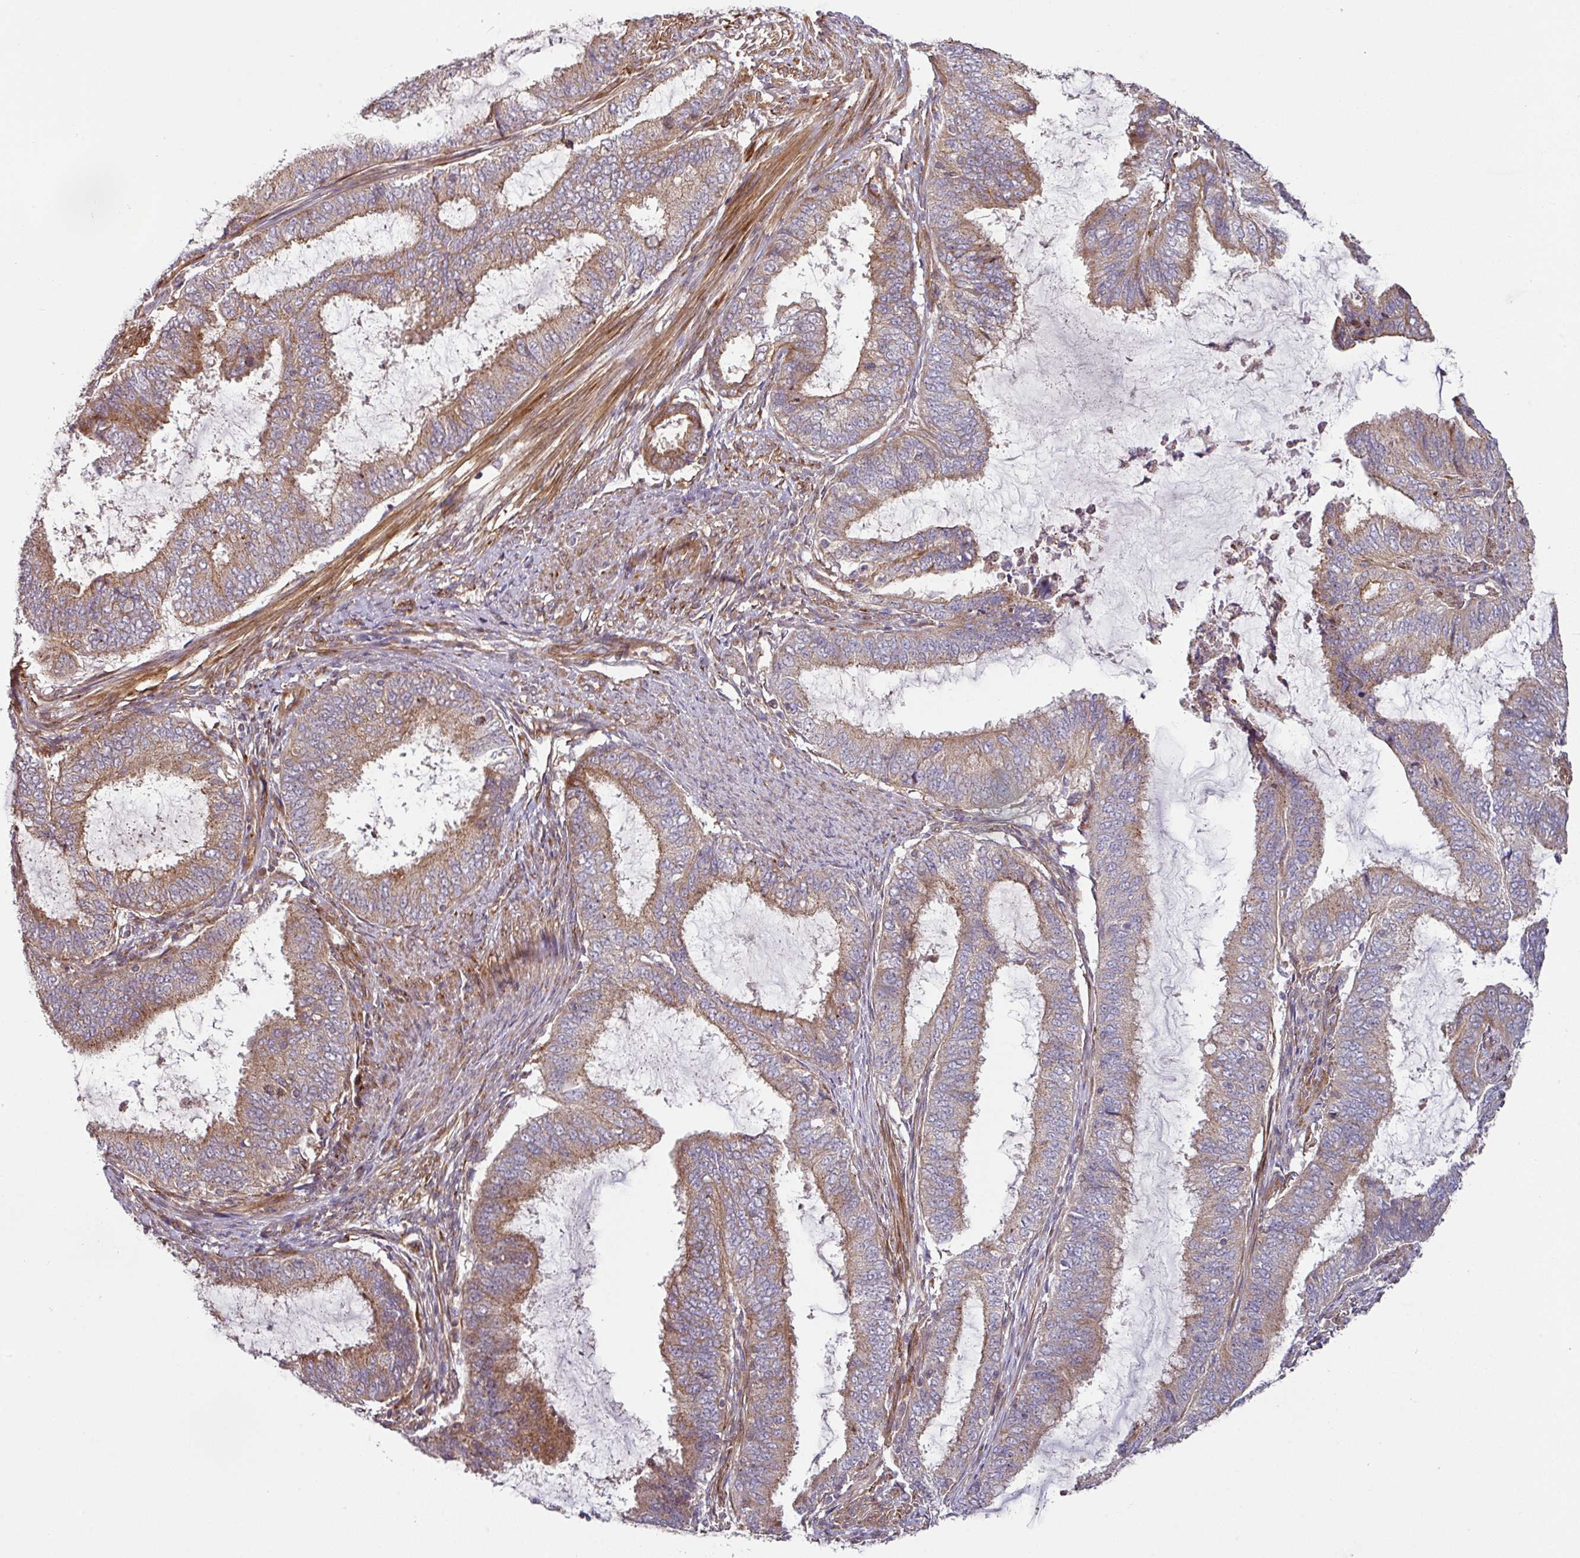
{"staining": {"intensity": "weak", "quantity": ">75%", "location": "cytoplasmic/membranous"}, "tissue": "endometrial cancer", "cell_type": "Tumor cells", "image_type": "cancer", "snomed": [{"axis": "morphology", "description": "Adenocarcinoma, NOS"}, {"axis": "topography", "description": "Endometrium"}], "caption": "This is an image of IHC staining of endometrial cancer (adenocarcinoma), which shows weak positivity in the cytoplasmic/membranous of tumor cells.", "gene": "CASP2", "patient": {"sex": "female", "age": 51}}